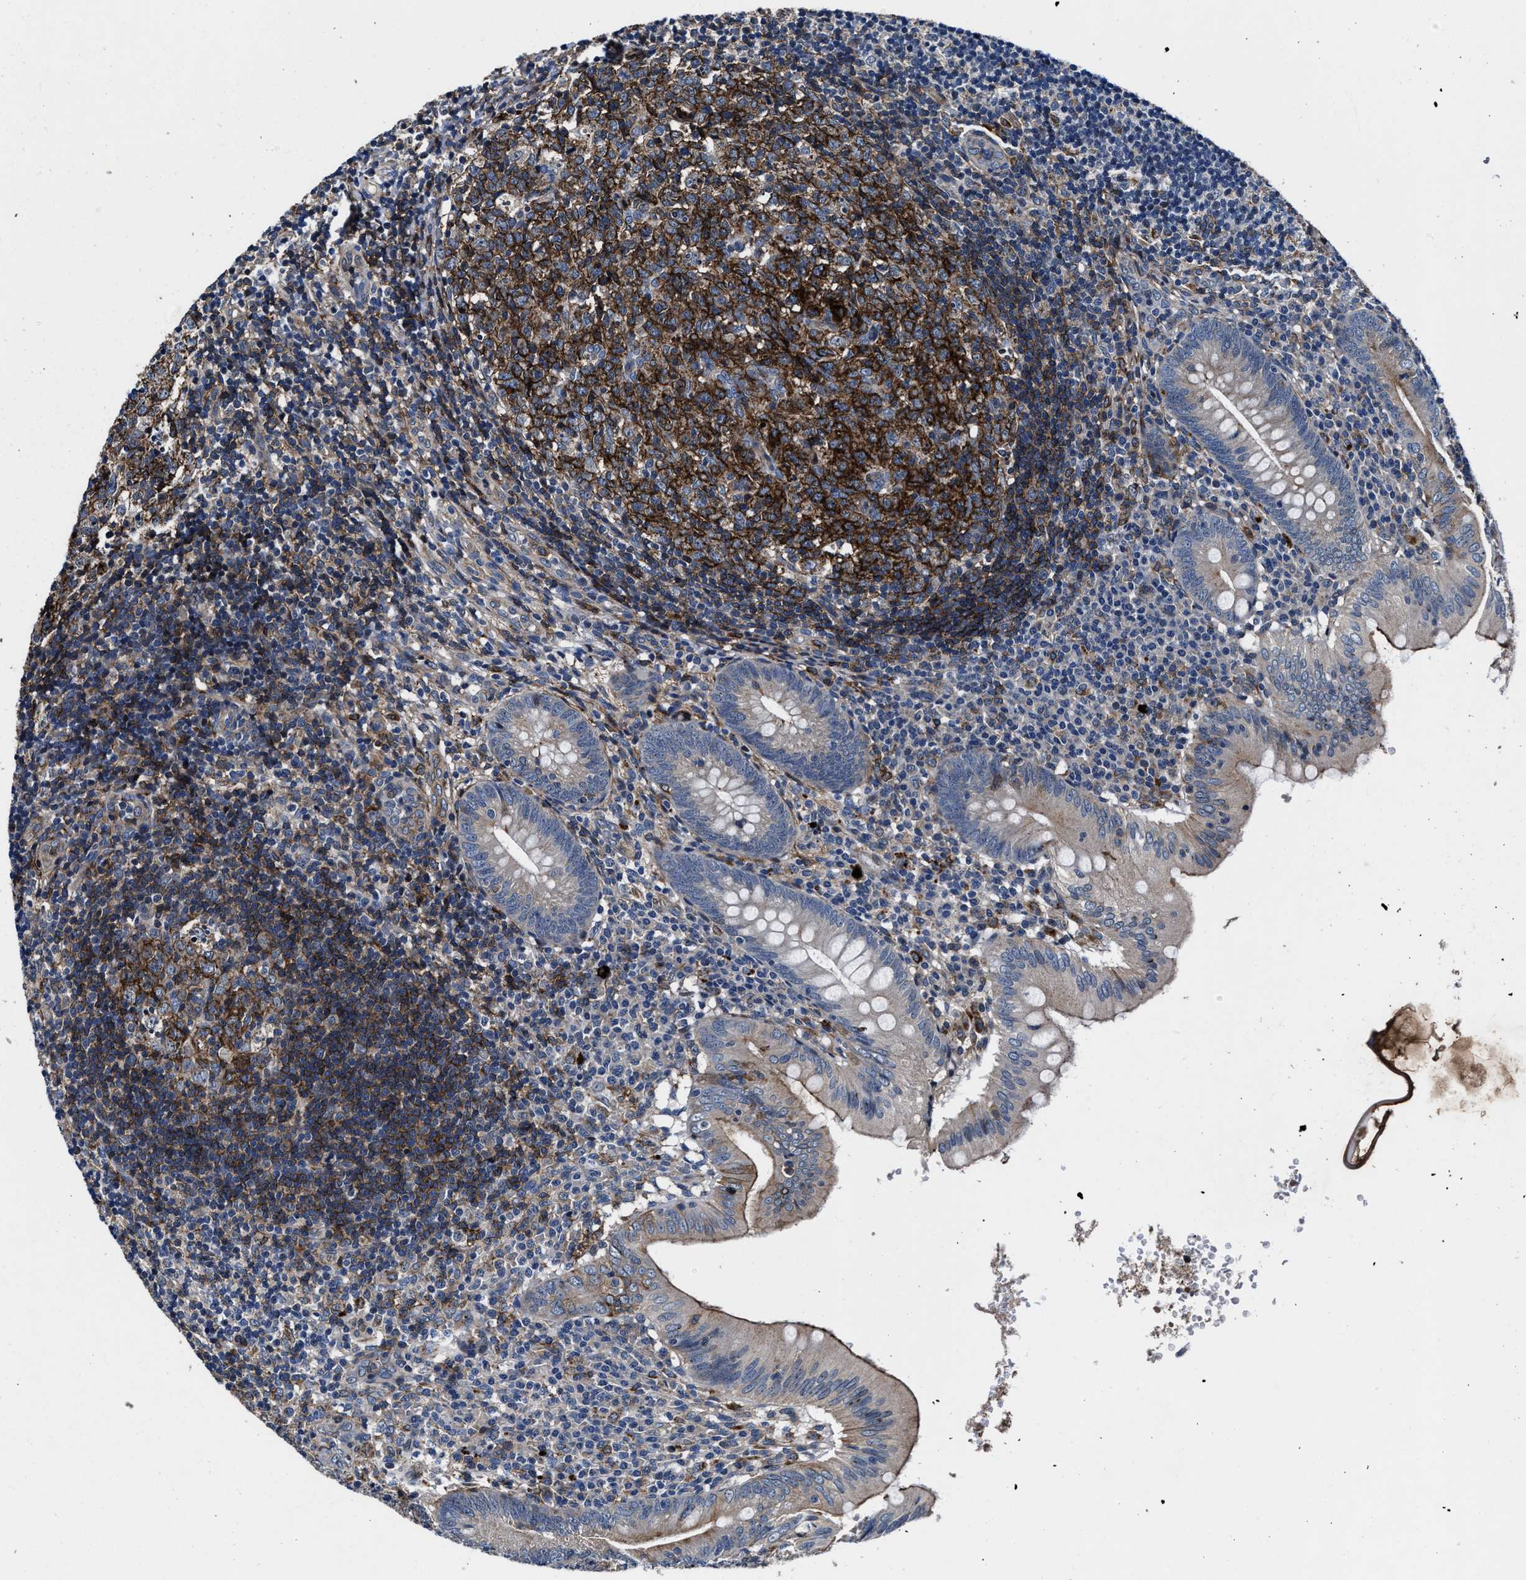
{"staining": {"intensity": "moderate", "quantity": "<25%", "location": "cytoplasmic/membranous"}, "tissue": "appendix", "cell_type": "Glandular cells", "image_type": "normal", "snomed": [{"axis": "morphology", "description": "Normal tissue, NOS"}, {"axis": "topography", "description": "Appendix"}], "caption": "A high-resolution photomicrograph shows immunohistochemistry staining of benign appendix, which shows moderate cytoplasmic/membranous positivity in approximately <25% of glandular cells.", "gene": "C2orf66", "patient": {"sex": "male", "age": 8}}